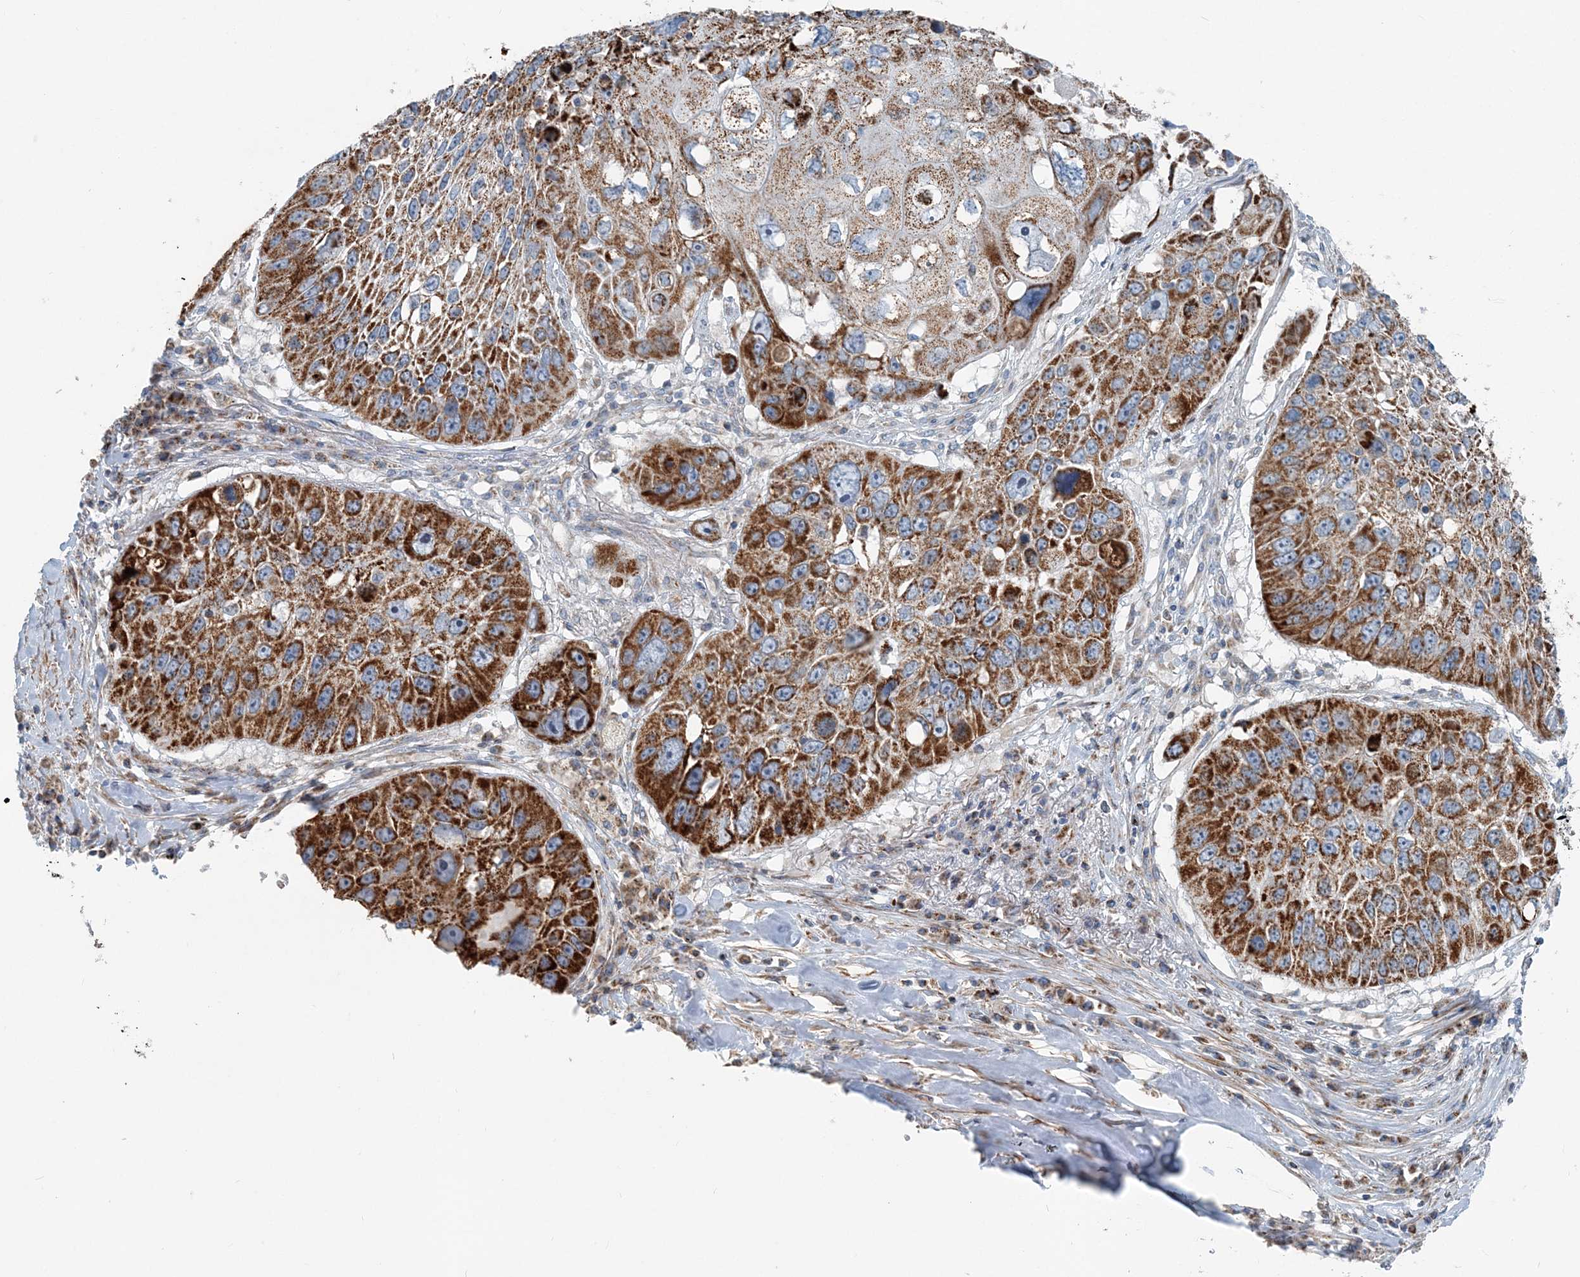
{"staining": {"intensity": "strong", "quantity": ">75%", "location": "cytoplasmic/membranous"}, "tissue": "lung cancer", "cell_type": "Tumor cells", "image_type": "cancer", "snomed": [{"axis": "morphology", "description": "Squamous cell carcinoma, NOS"}, {"axis": "topography", "description": "Lung"}], "caption": "Lung cancer (squamous cell carcinoma) stained with DAB (3,3'-diaminobenzidine) immunohistochemistry (IHC) displays high levels of strong cytoplasmic/membranous expression in about >75% of tumor cells.", "gene": "INTU", "patient": {"sex": "male", "age": 61}}